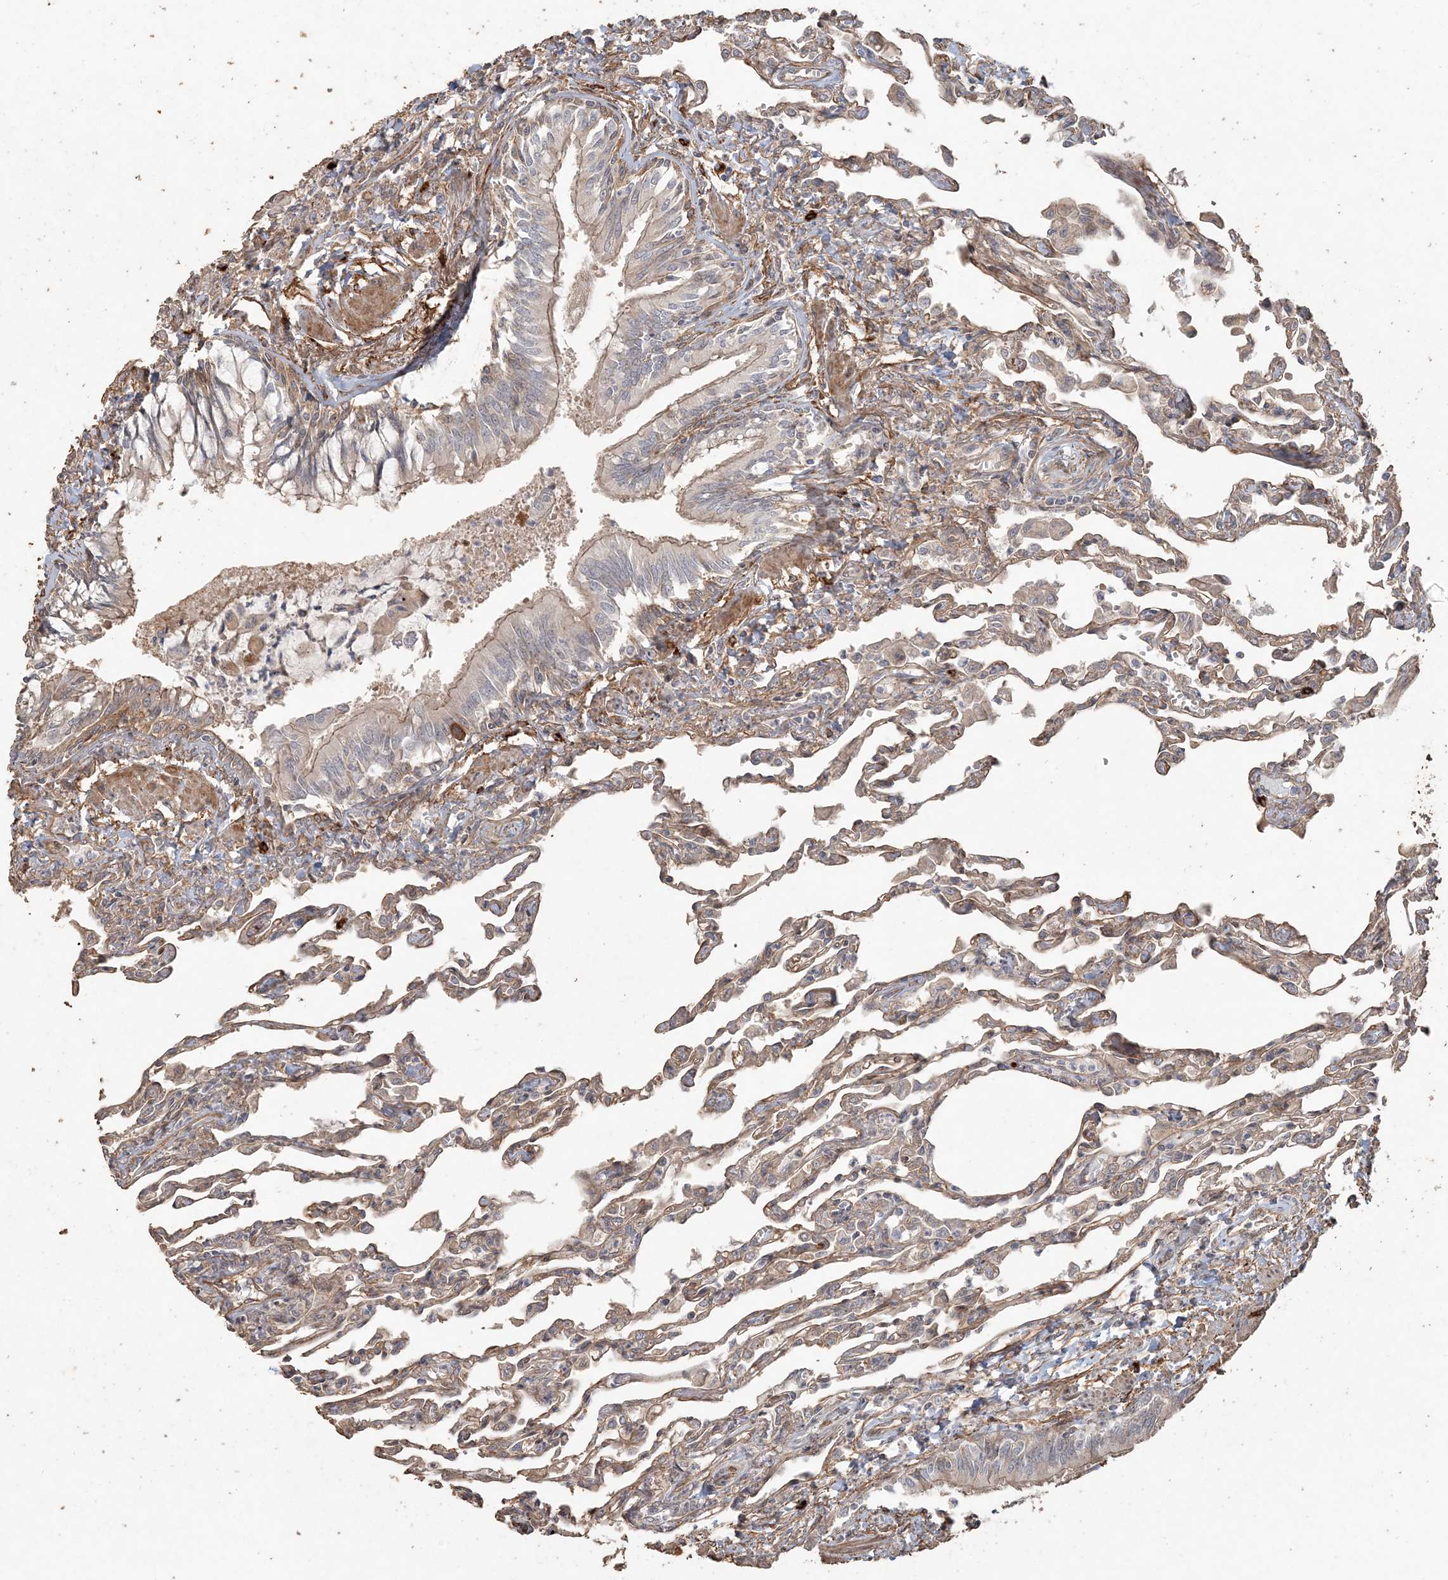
{"staining": {"intensity": "moderate", "quantity": "<25%", "location": "cytoplasmic/membranous"}, "tissue": "lung", "cell_type": "Alveolar cells", "image_type": "normal", "snomed": [{"axis": "morphology", "description": "Normal tissue, NOS"}, {"axis": "topography", "description": "Bronchus"}, {"axis": "topography", "description": "Lung"}], "caption": "Immunohistochemistry (IHC) photomicrograph of unremarkable human lung stained for a protein (brown), which shows low levels of moderate cytoplasmic/membranous positivity in about <25% of alveolar cells.", "gene": "RNF145", "patient": {"sex": "female", "age": 49}}